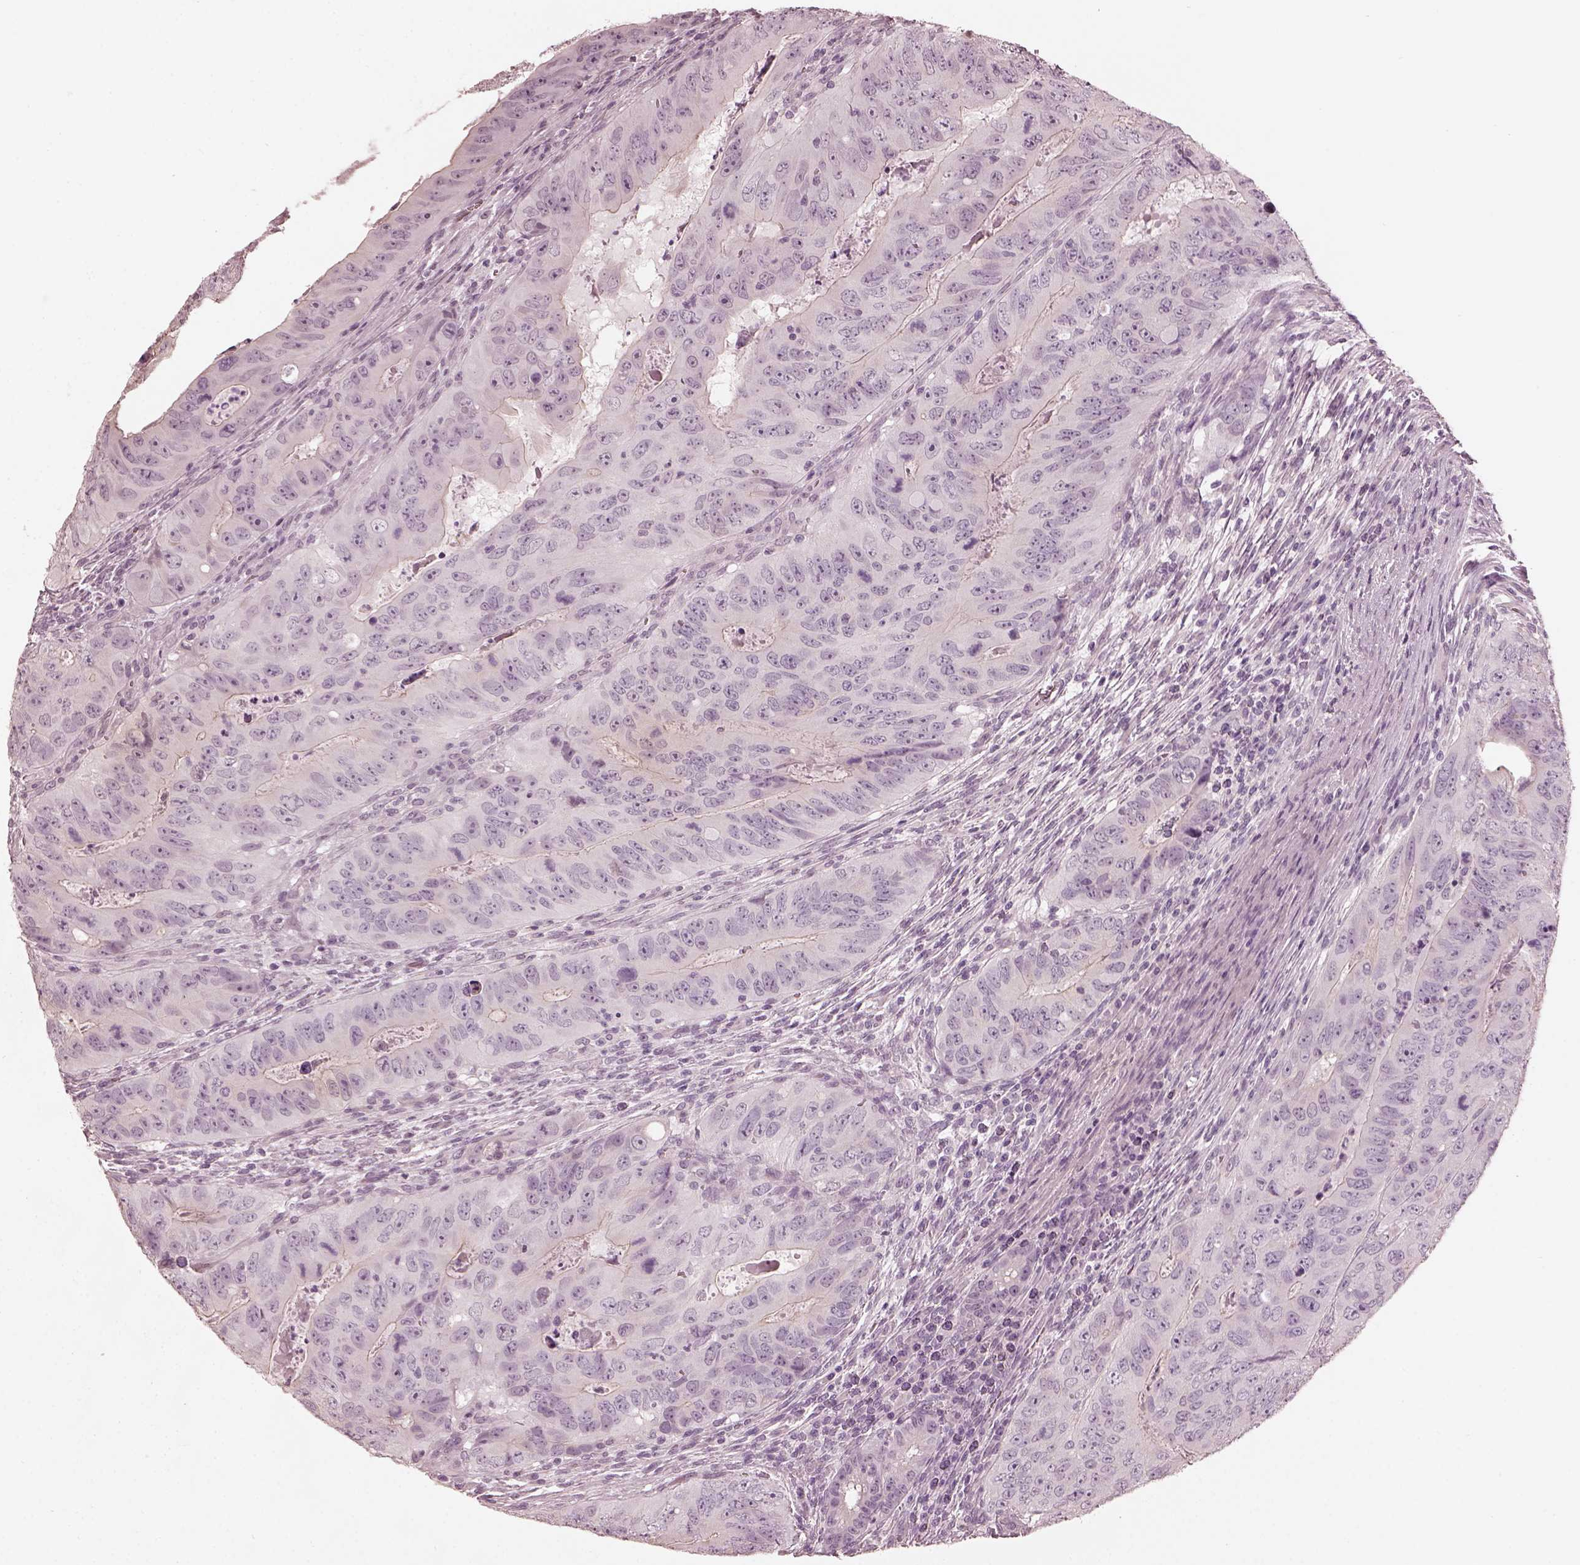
{"staining": {"intensity": "negative", "quantity": "none", "location": "none"}, "tissue": "colorectal cancer", "cell_type": "Tumor cells", "image_type": "cancer", "snomed": [{"axis": "morphology", "description": "Adenocarcinoma, NOS"}, {"axis": "topography", "description": "Colon"}], "caption": "The micrograph displays no staining of tumor cells in colorectal cancer.", "gene": "OPTC", "patient": {"sex": "male", "age": 79}}